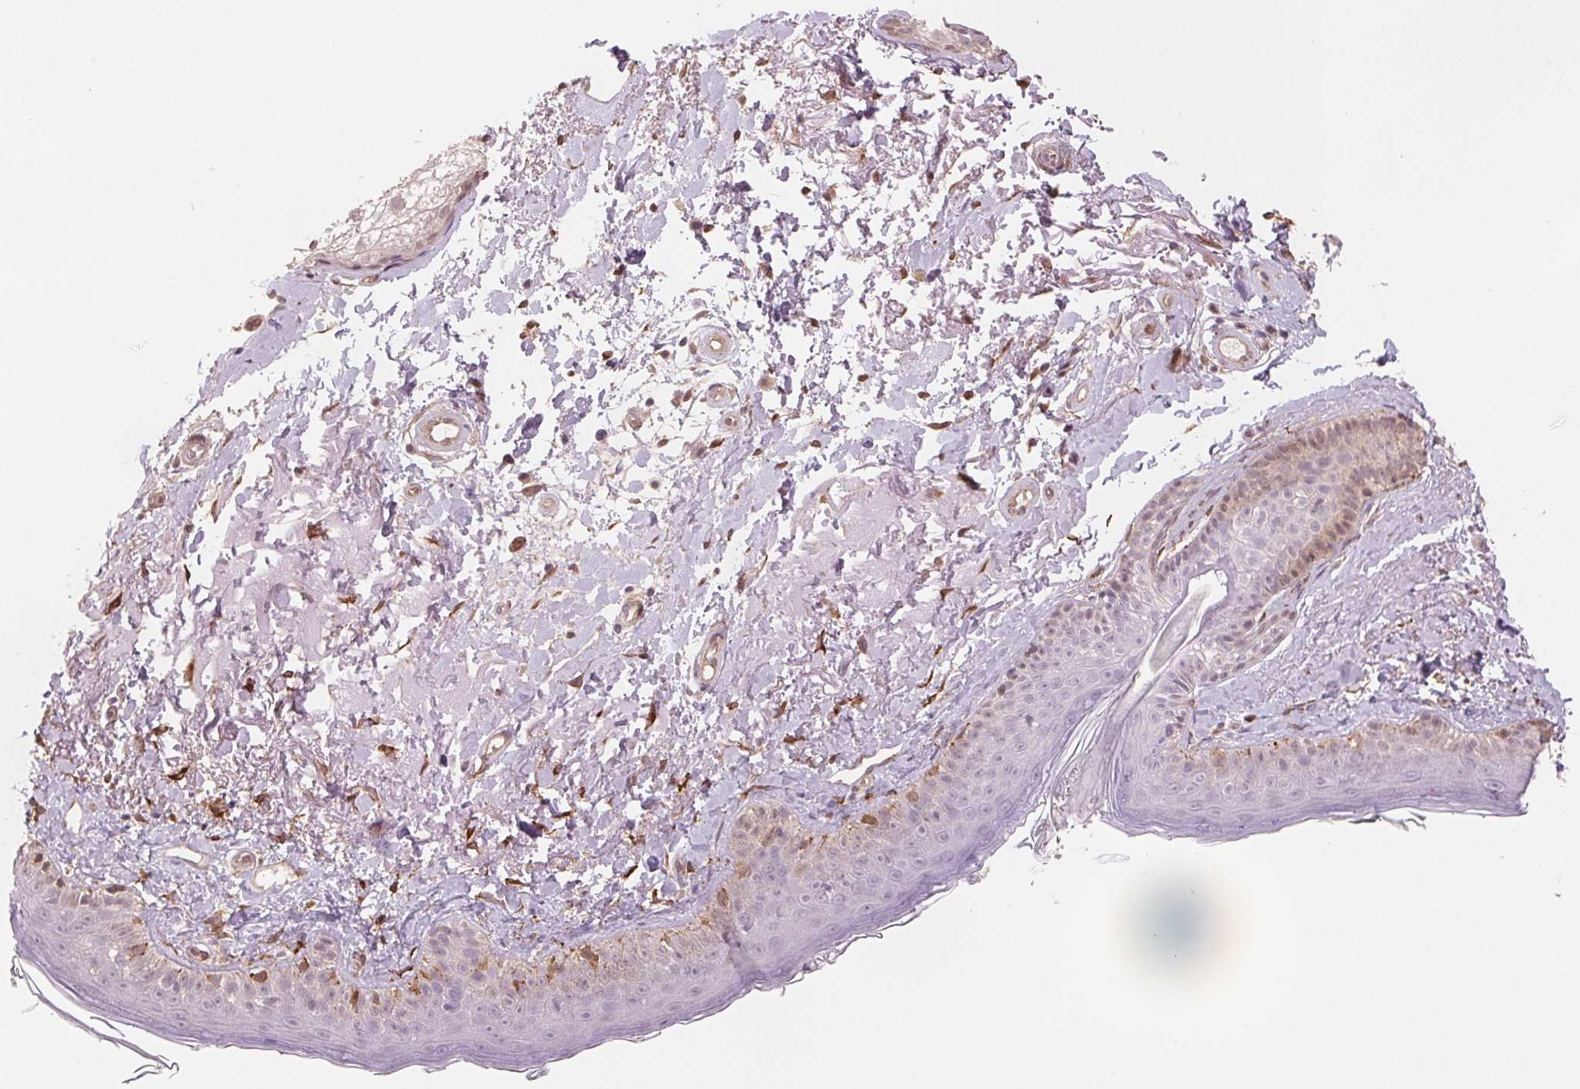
{"staining": {"intensity": "weak", "quantity": ">75%", "location": "cytoplasmic/membranous"}, "tissue": "skin", "cell_type": "Fibroblasts", "image_type": "normal", "snomed": [{"axis": "morphology", "description": "Normal tissue, NOS"}, {"axis": "topography", "description": "Skin"}], "caption": "IHC photomicrograph of unremarkable skin stained for a protein (brown), which demonstrates low levels of weak cytoplasmic/membranous positivity in about >75% of fibroblasts.", "gene": "FKBP10", "patient": {"sex": "male", "age": 73}}